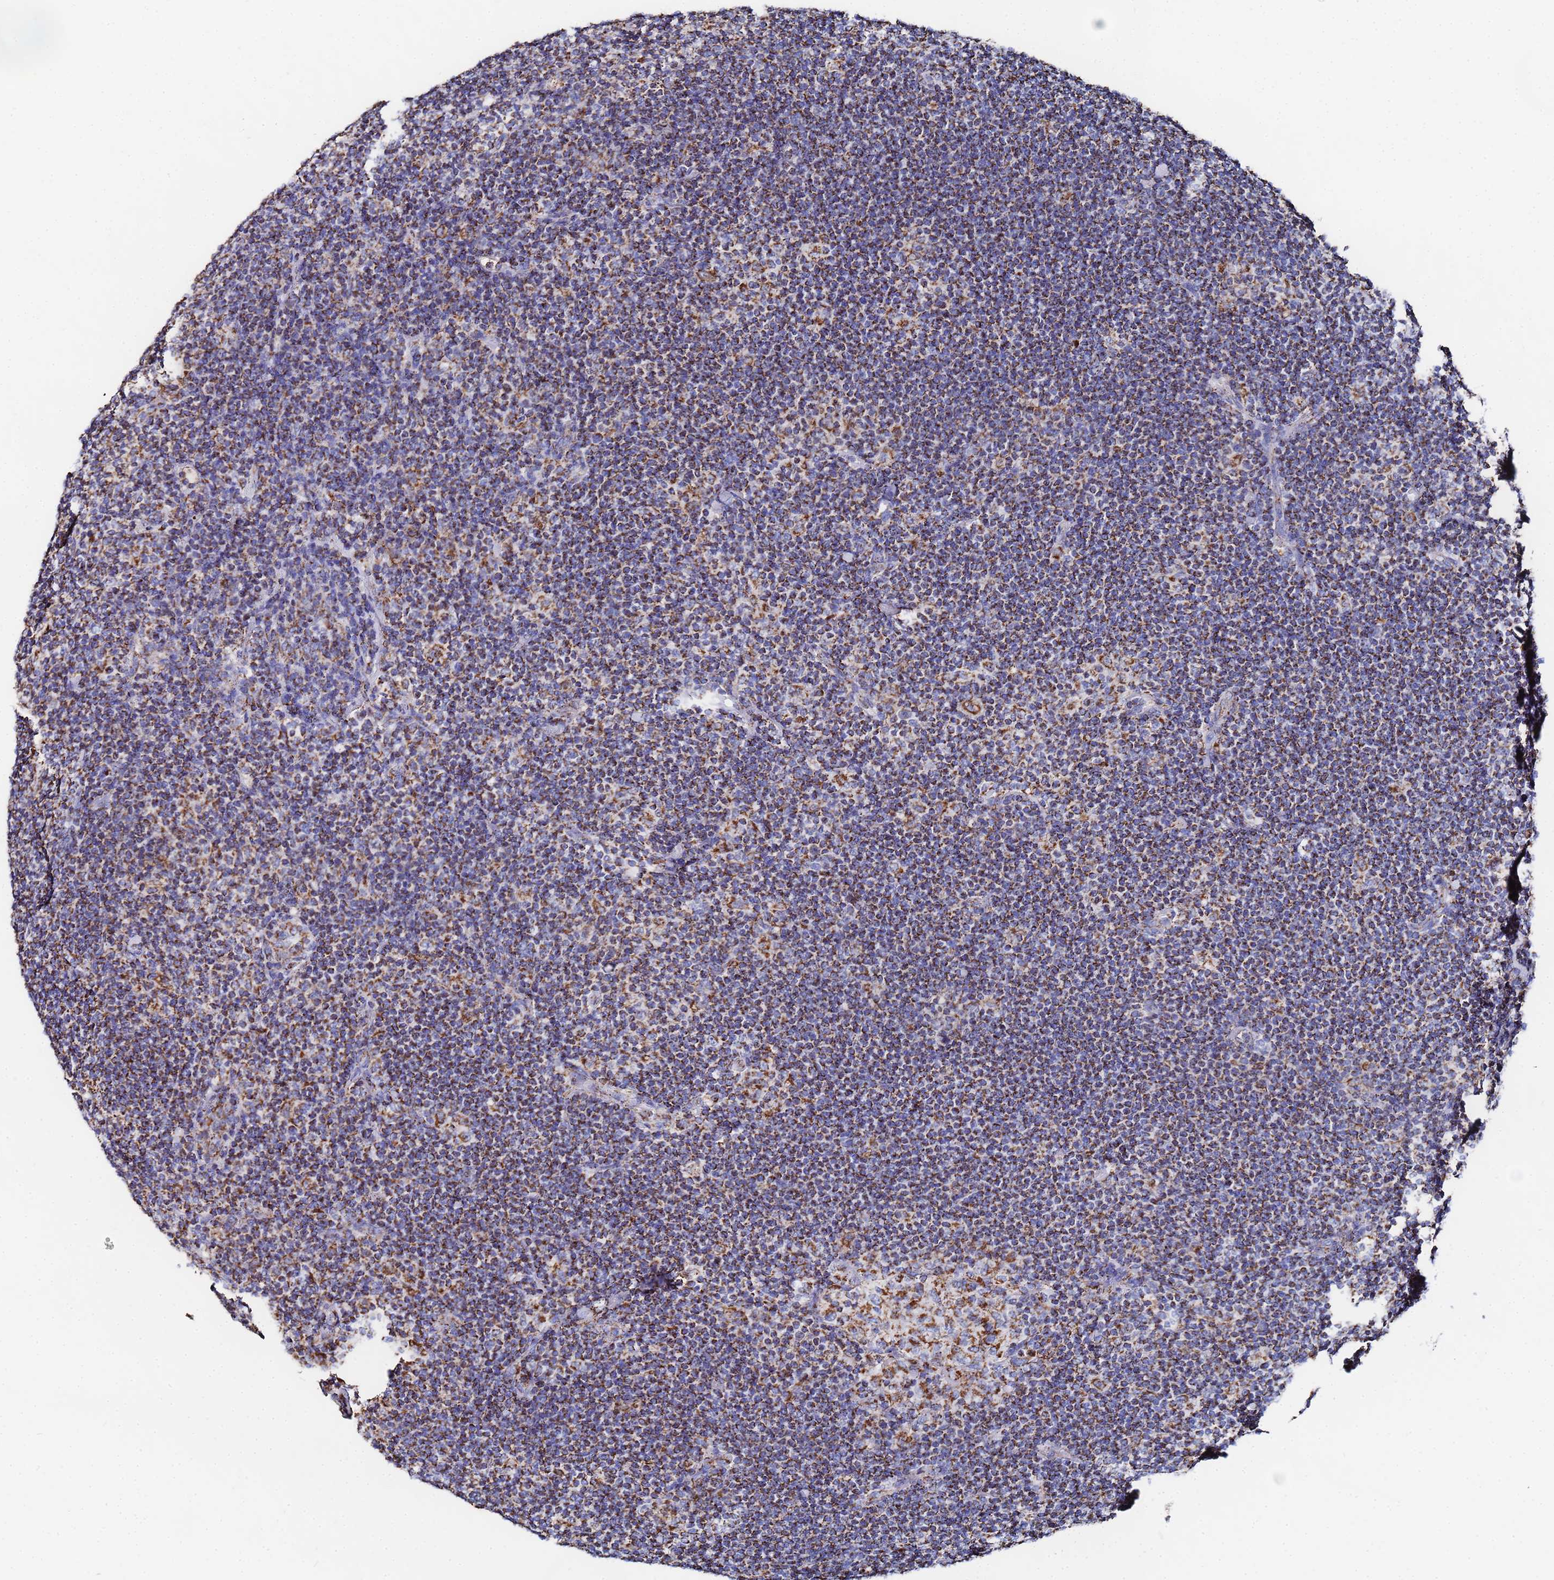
{"staining": {"intensity": "moderate", "quantity": ">75%", "location": "cytoplasmic/membranous"}, "tissue": "lymphoma", "cell_type": "Tumor cells", "image_type": "cancer", "snomed": [{"axis": "morphology", "description": "Hodgkin's disease, NOS"}, {"axis": "topography", "description": "Lymph node"}], "caption": "Immunohistochemical staining of human Hodgkin's disease shows medium levels of moderate cytoplasmic/membranous protein expression in about >75% of tumor cells. (Stains: DAB (3,3'-diaminobenzidine) in brown, nuclei in blue, Microscopy: brightfield microscopy at high magnification).", "gene": "GLUD1", "patient": {"sex": "female", "age": 57}}